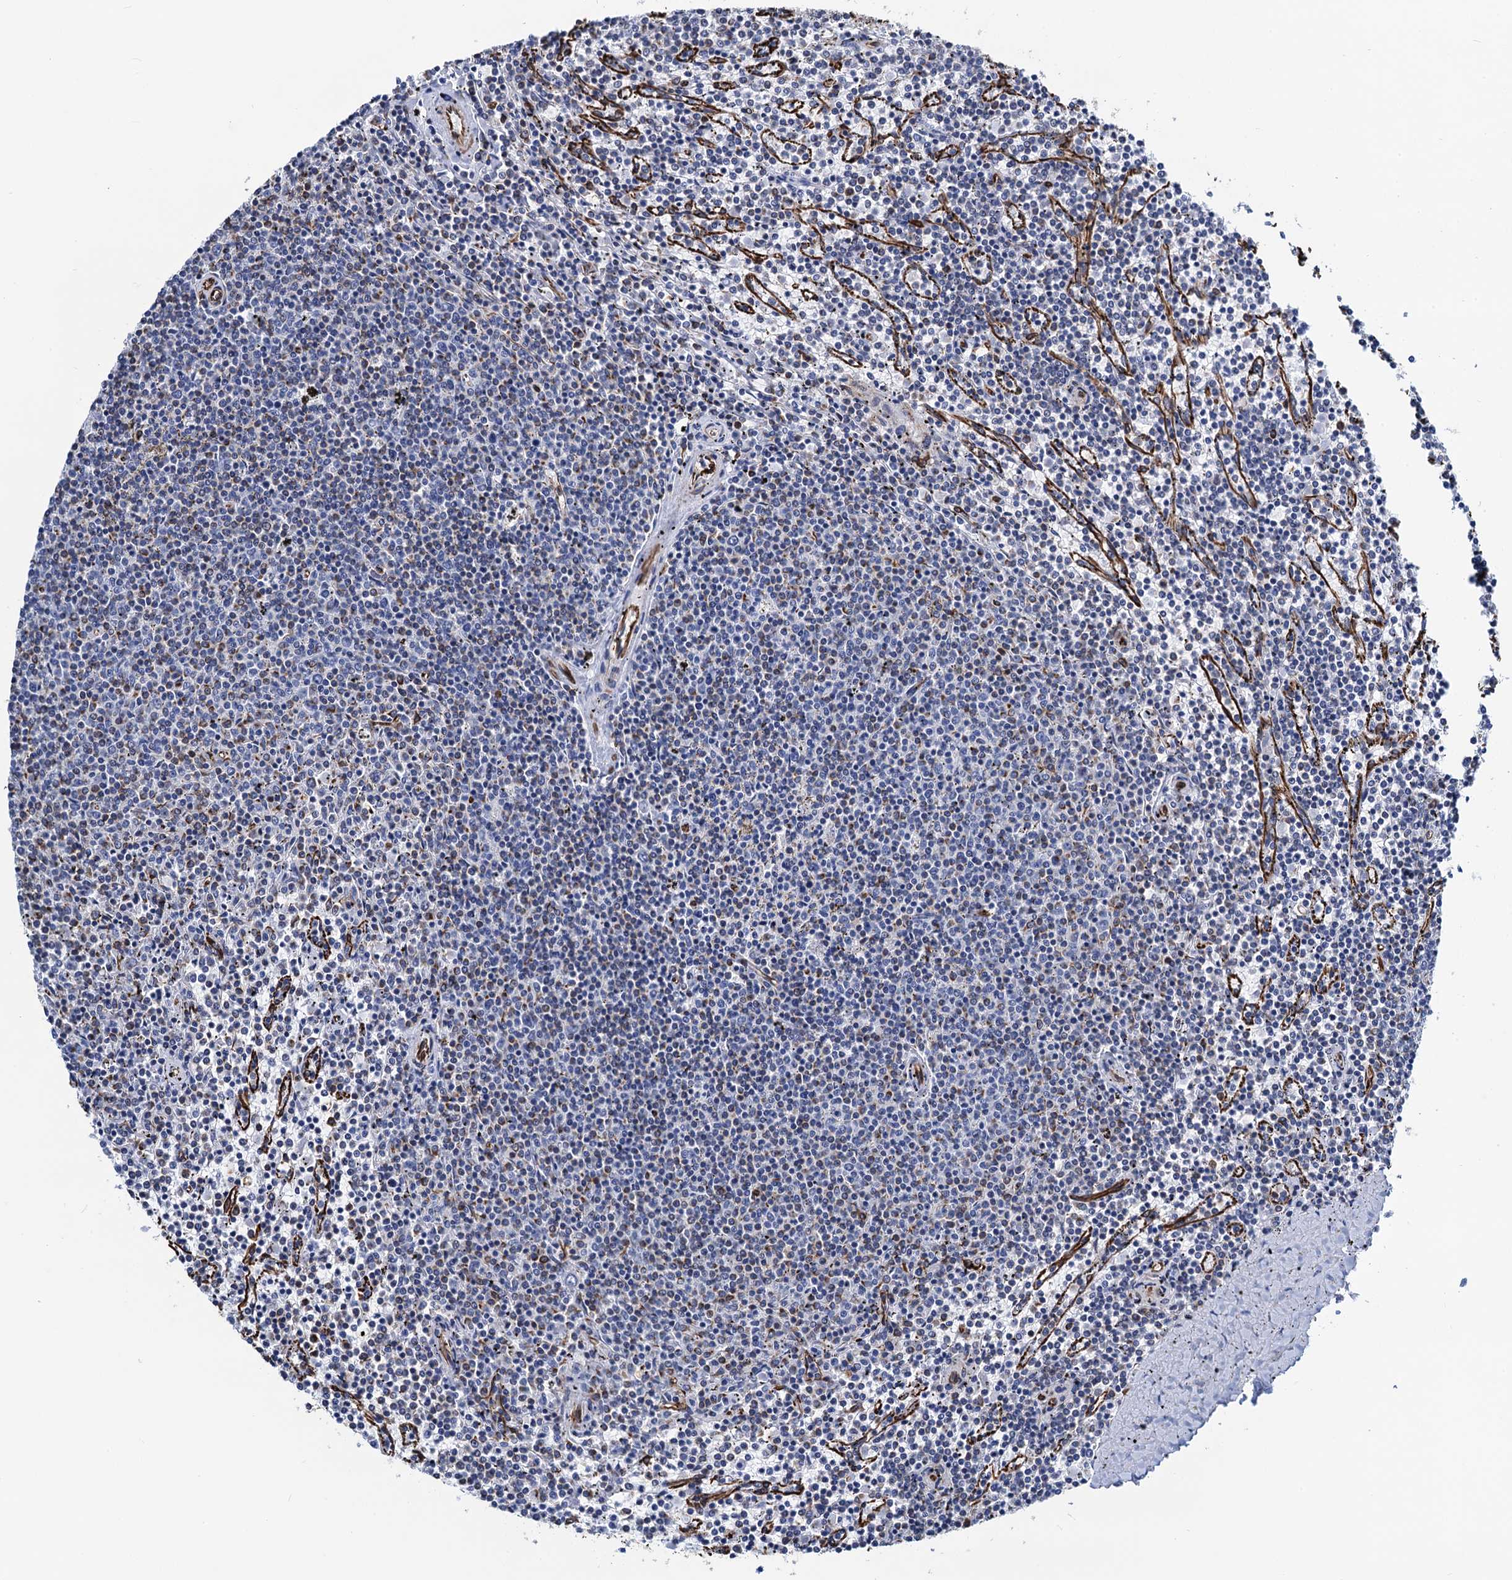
{"staining": {"intensity": "weak", "quantity": "<25%", "location": "cytoplasmic/membranous"}, "tissue": "lymphoma", "cell_type": "Tumor cells", "image_type": "cancer", "snomed": [{"axis": "morphology", "description": "Malignant lymphoma, non-Hodgkin's type, Low grade"}, {"axis": "topography", "description": "Spleen"}], "caption": "Protein analysis of lymphoma shows no significant staining in tumor cells.", "gene": "PGM2", "patient": {"sex": "female", "age": 50}}